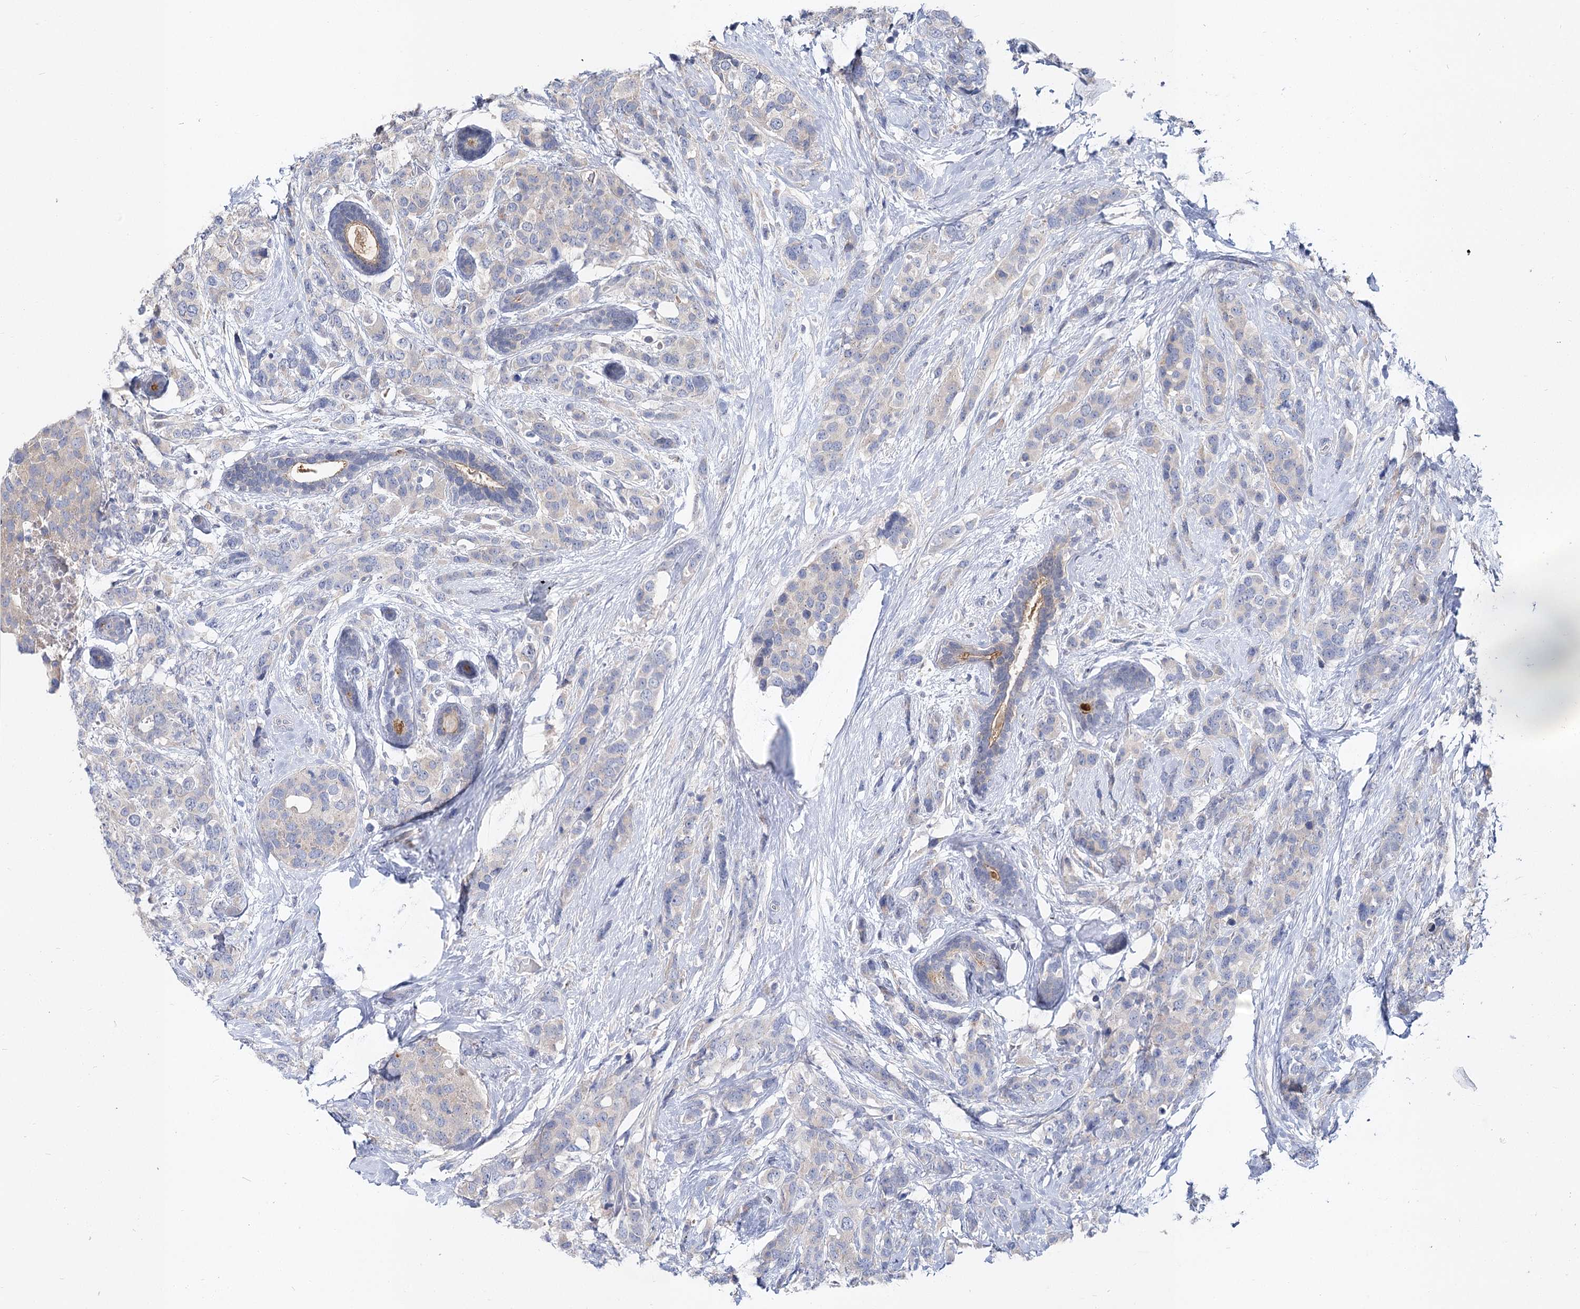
{"staining": {"intensity": "negative", "quantity": "none", "location": "none"}, "tissue": "breast cancer", "cell_type": "Tumor cells", "image_type": "cancer", "snomed": [{"axis": "morphology", "description": "Lobular carcinoma"}, {"axis": "topography", "description": "Breast"}], "caption": "This histopathology image is of lobular carcinoma (breast) stained with IHC to label a protein in brown with the nuclei are counter-stained blue. There is no expression in tumor cells.", "gene": "UGP2", "patient": {"sex": "female", "age": 59}}